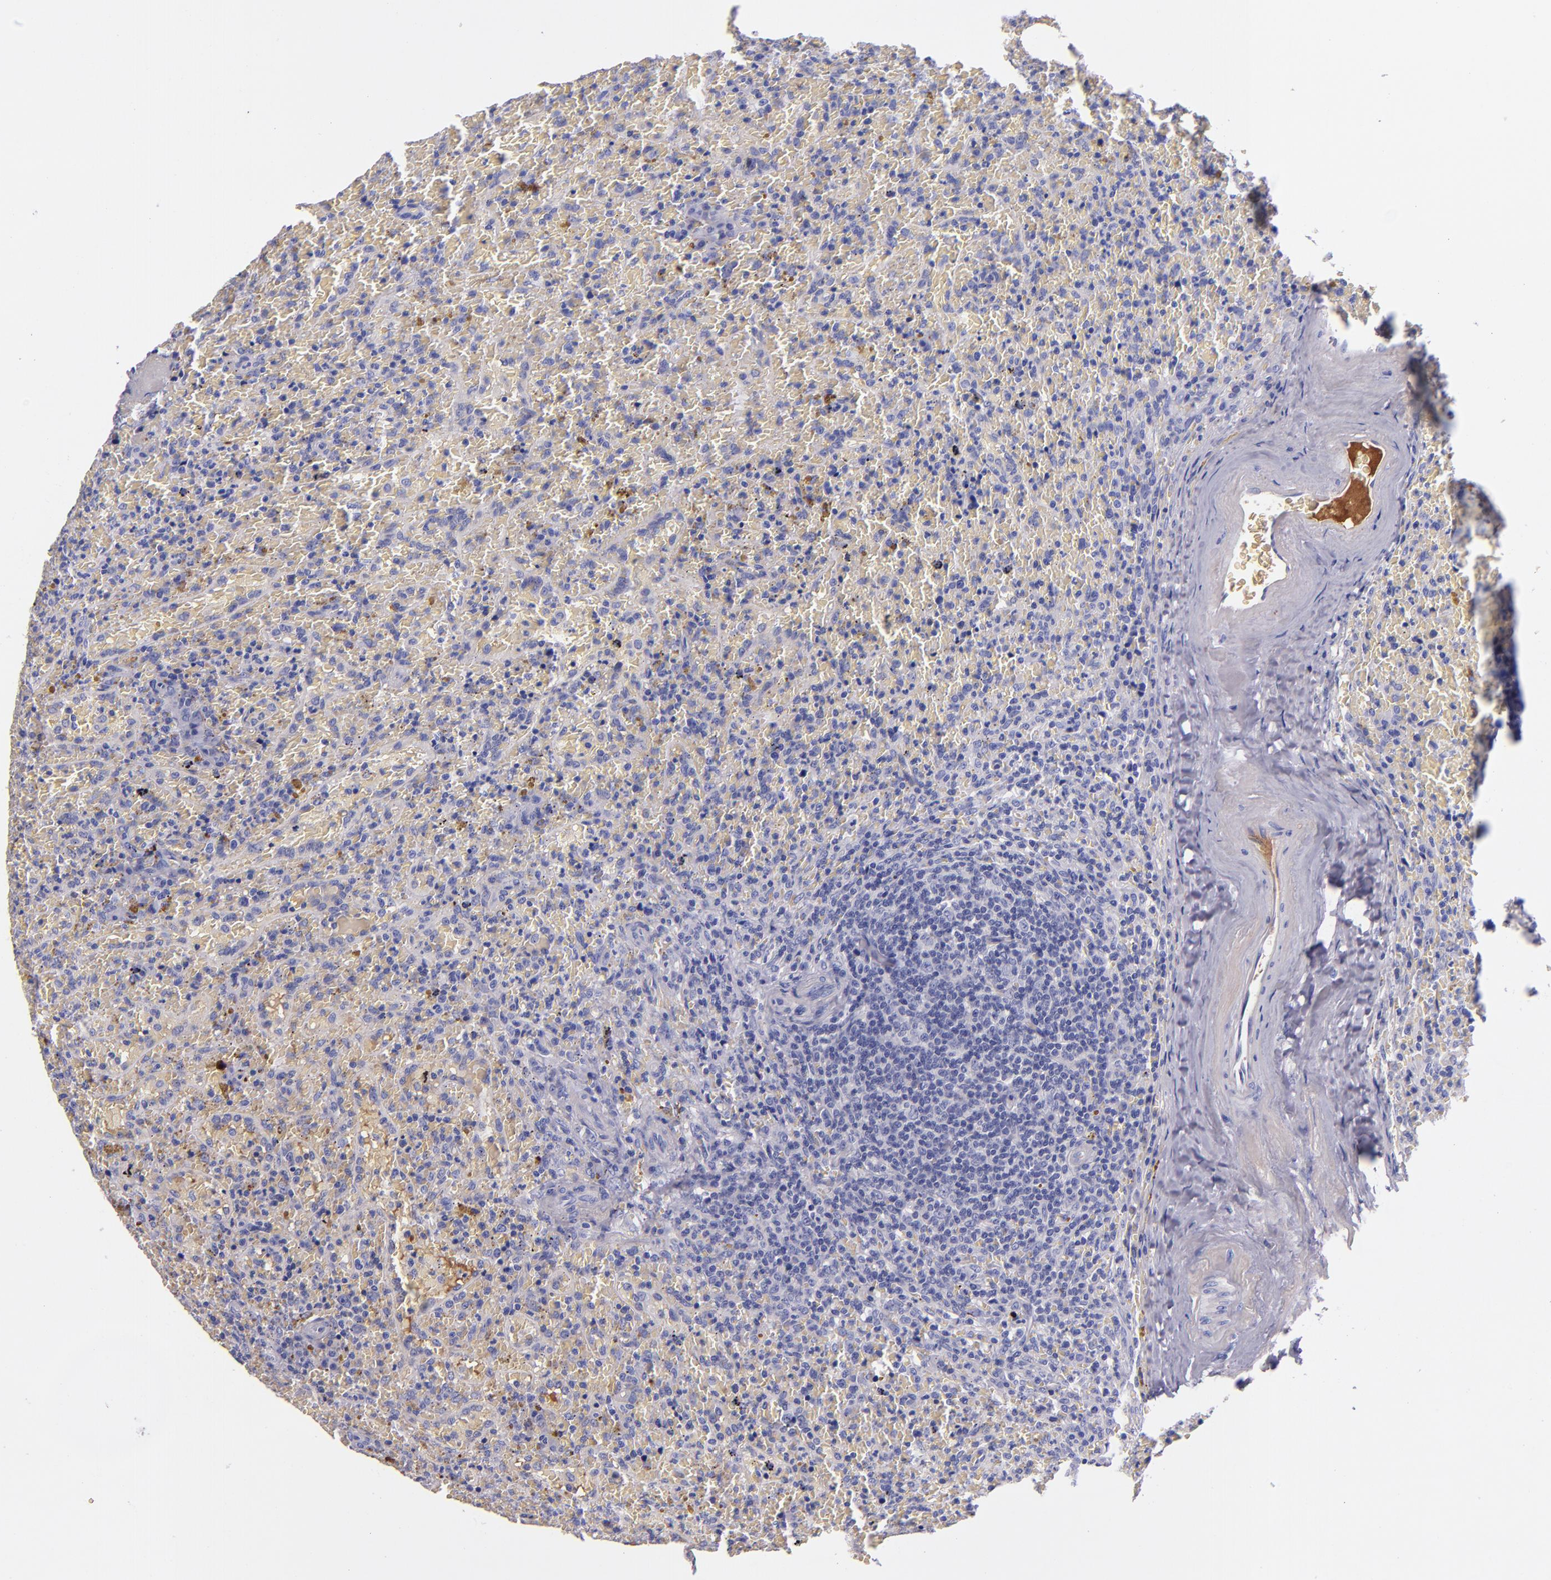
{"staining": {"intensity": "negative", "quantity": "none", "location": "none"}, "tissue": "lymphoma", "cell_type": "Tumor cells", "image_type": "cancer", "snomed": [{"axis": "morphology", "description": "Malignant lymphoma, non-Hodgkin's type, High grade"}, {"axis": "topography", "description": "Spleen"}, {"axis": "topography", "description": "Lymph node"}], "caption": "Immunohistochemical staining of high-grade malignant lymphoma, non-Hodgkin's type exhibits no significant staining in tumor cells.", "gene": "KNG1", "patient": {"sex": "female", "age": 70}}